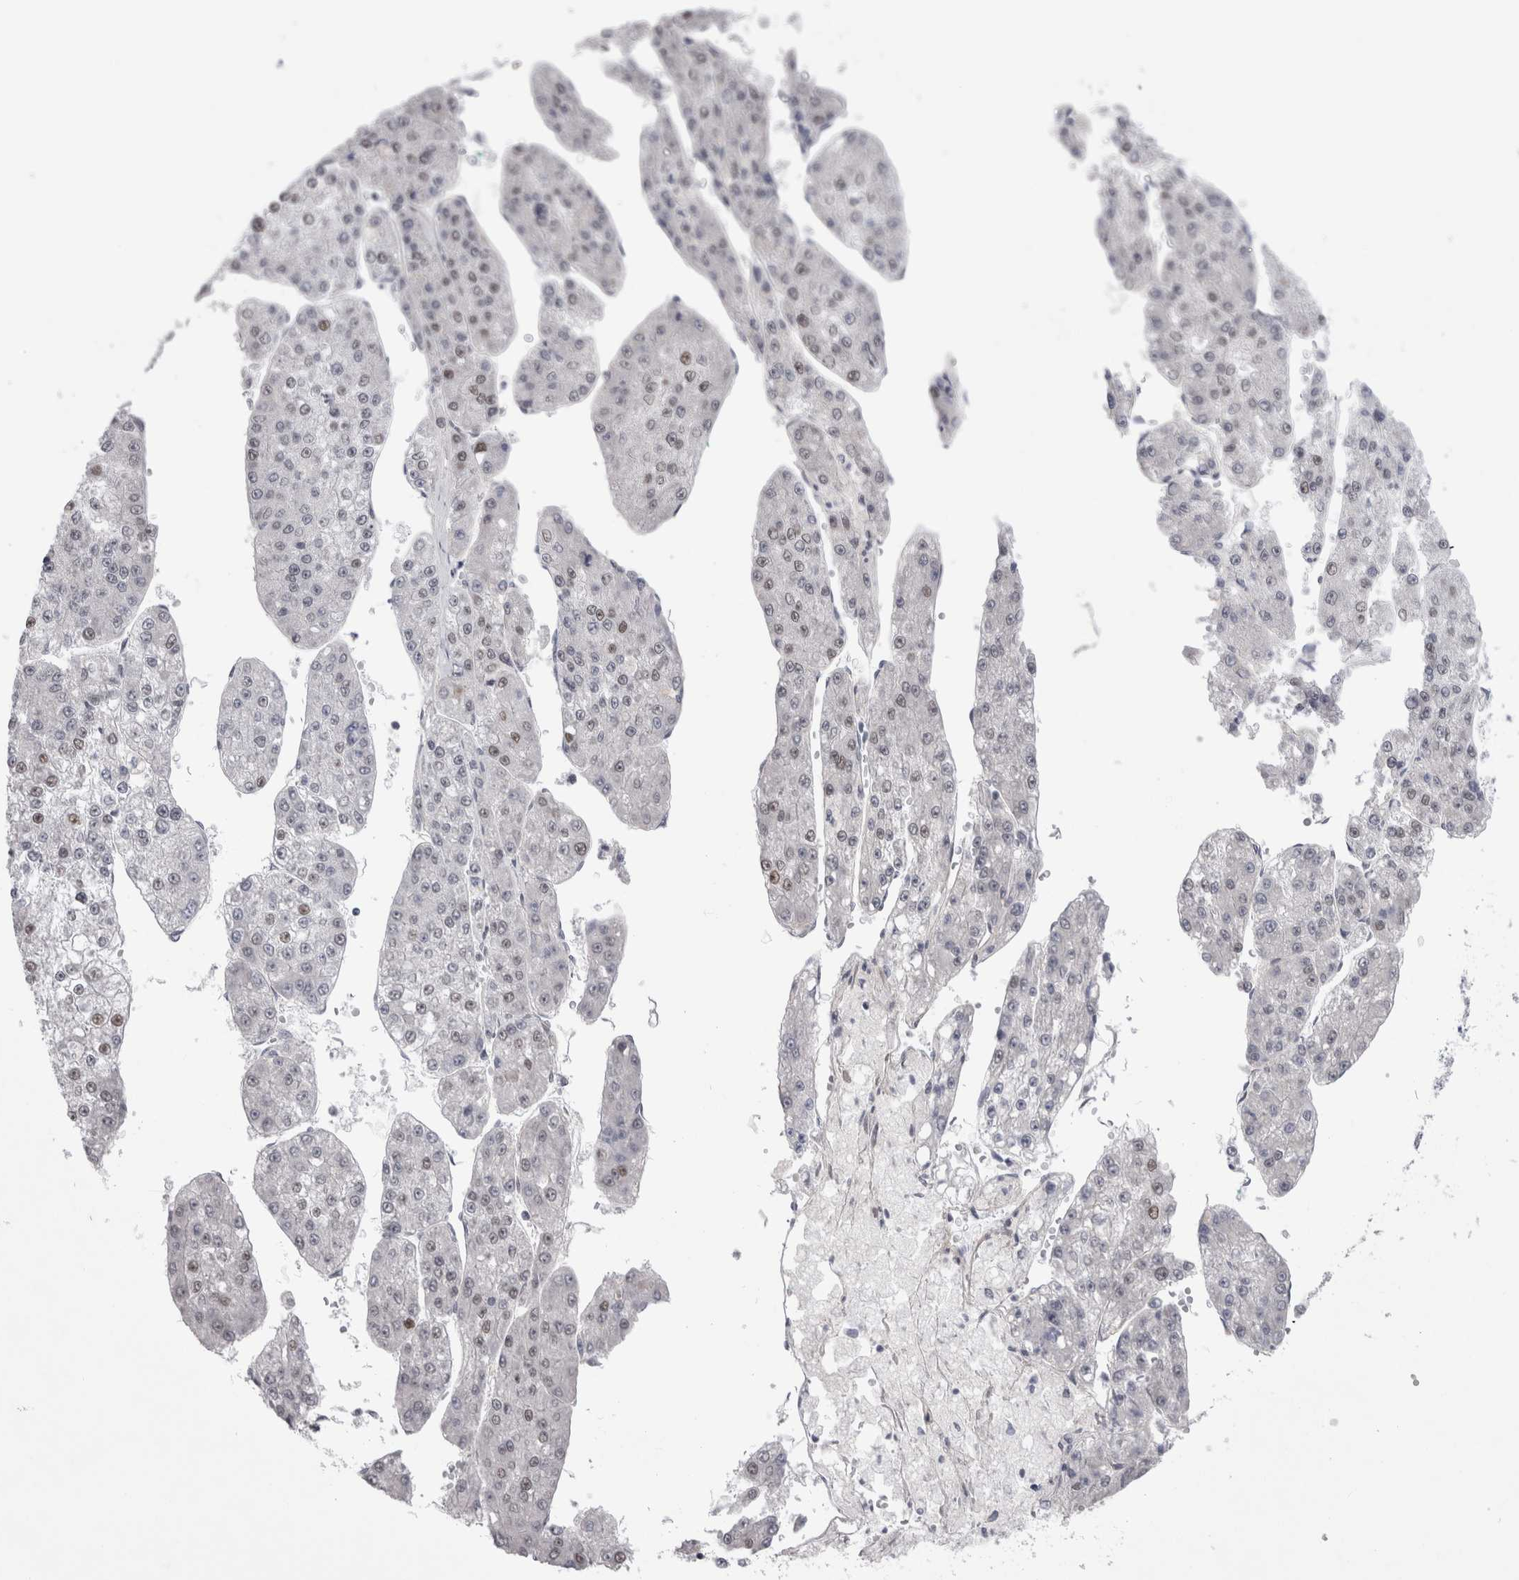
{"staining": {"intensity": "weak", "quantity": "25%-75%", "location": "nuclear"}, "tissue": "liver cancer", "cell_type": "Tumor cells", "image_type": "cancer", "snomed": [{"axis": "morphology", "description": "Carcinoma, Hepatocellular, NOS"}, {"axis": "topography", "description": "Liver"}], "caption": "This is an image of IHC staining of liver cancer, which shows weak staining in the nuclear of tumor cells.", "gene": "API5", "patient": {"sex": "female", "age": 73}}